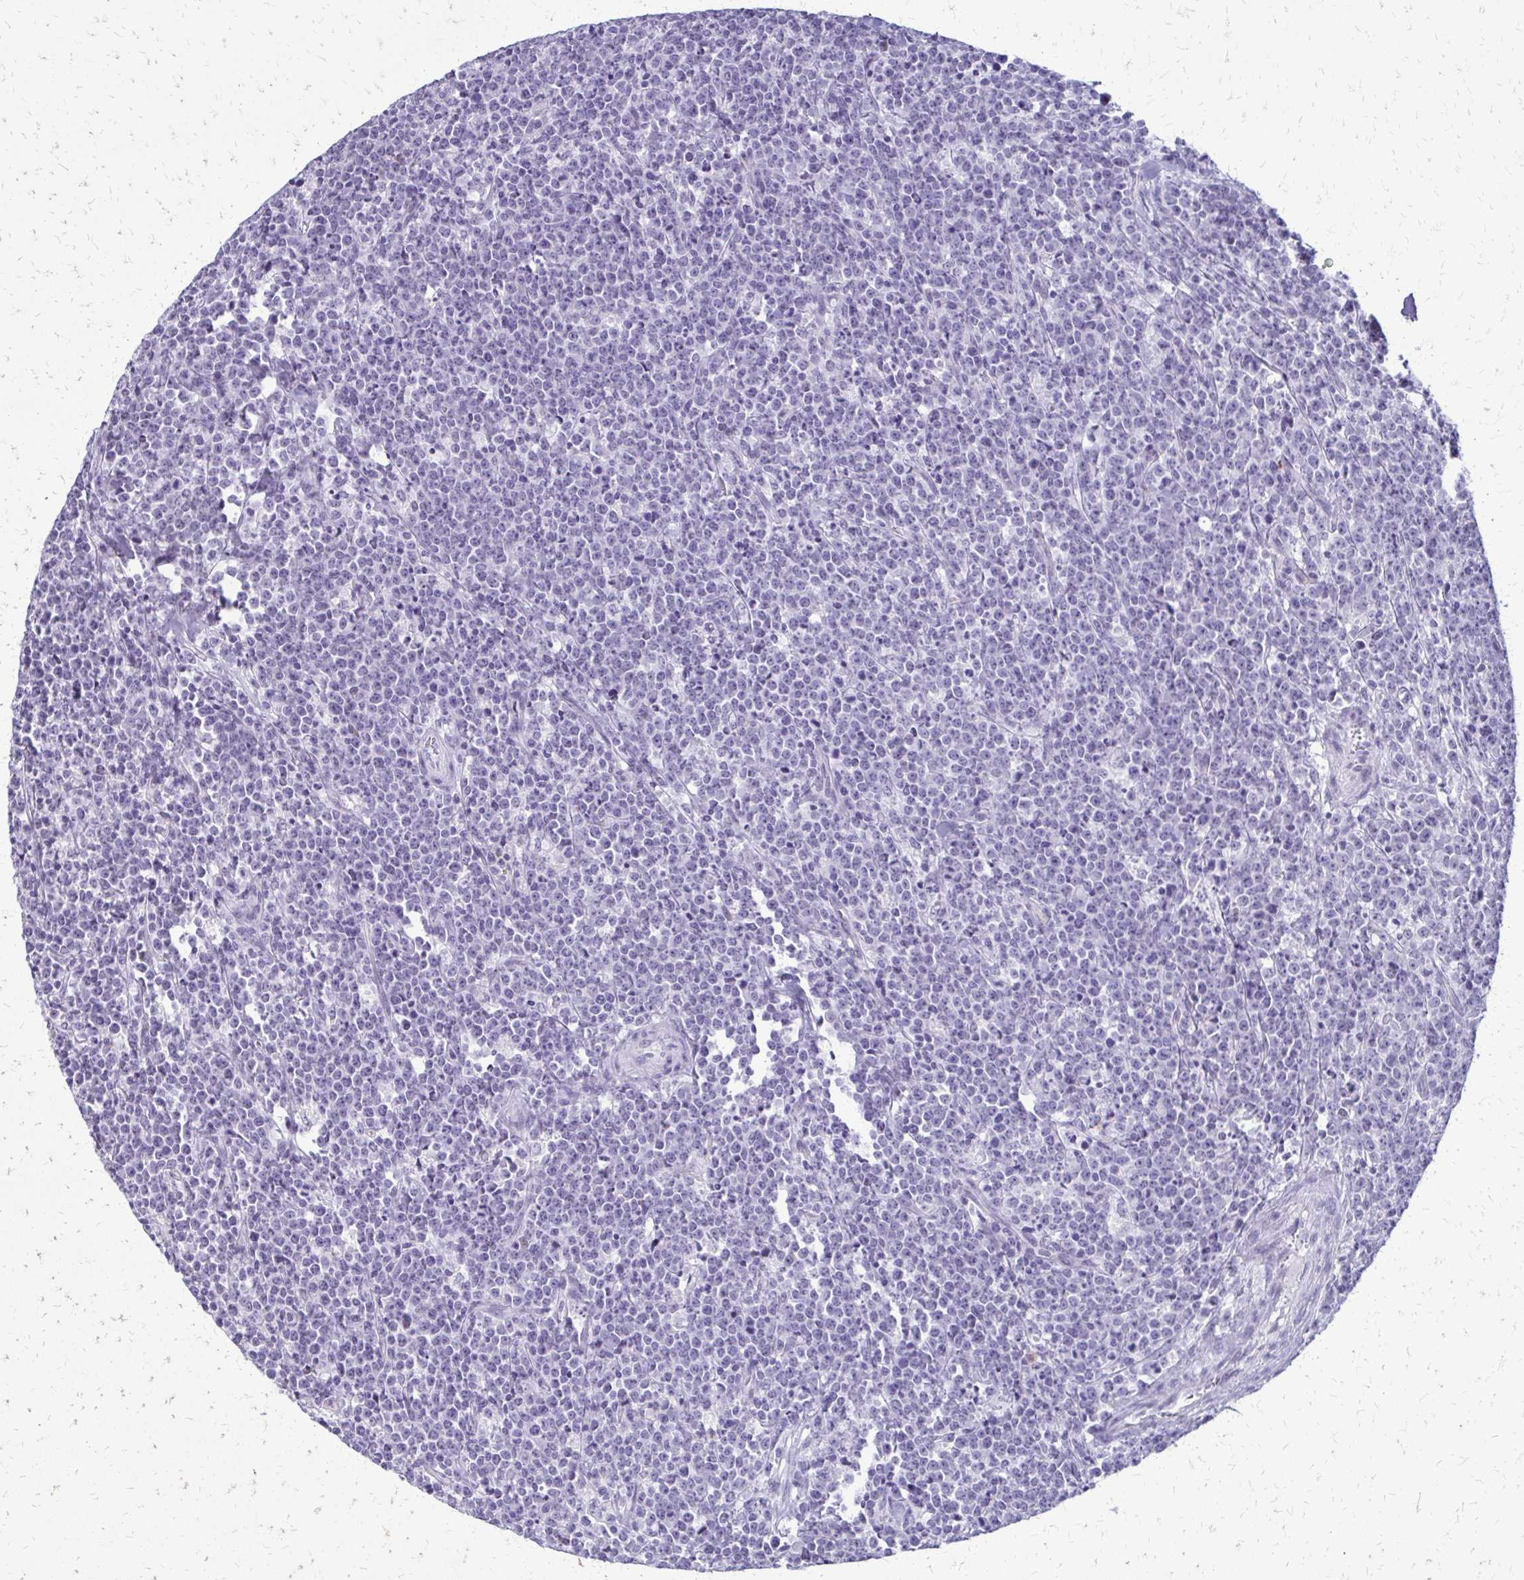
{"staining": {"intensity": "negative", "quantity": "none", "location": "none"}, "tissue": "lymphoma", "cell_type": "Tumor cells", "image_type": "cancer", "snomed": [{"axis": "morphology", "description": "Malignant lymphoma, non-Hodgkin's type, High grade"}, {"axis": "topography", "description": "Small intestine"}], "caption": "Protein analysis of high-grade malignant lymphoma, non-Hodgkin's type reveals no significant staining in tumor cells.", "gene": "FAM162B", "patient": {"sex": "female", "age": 56}}